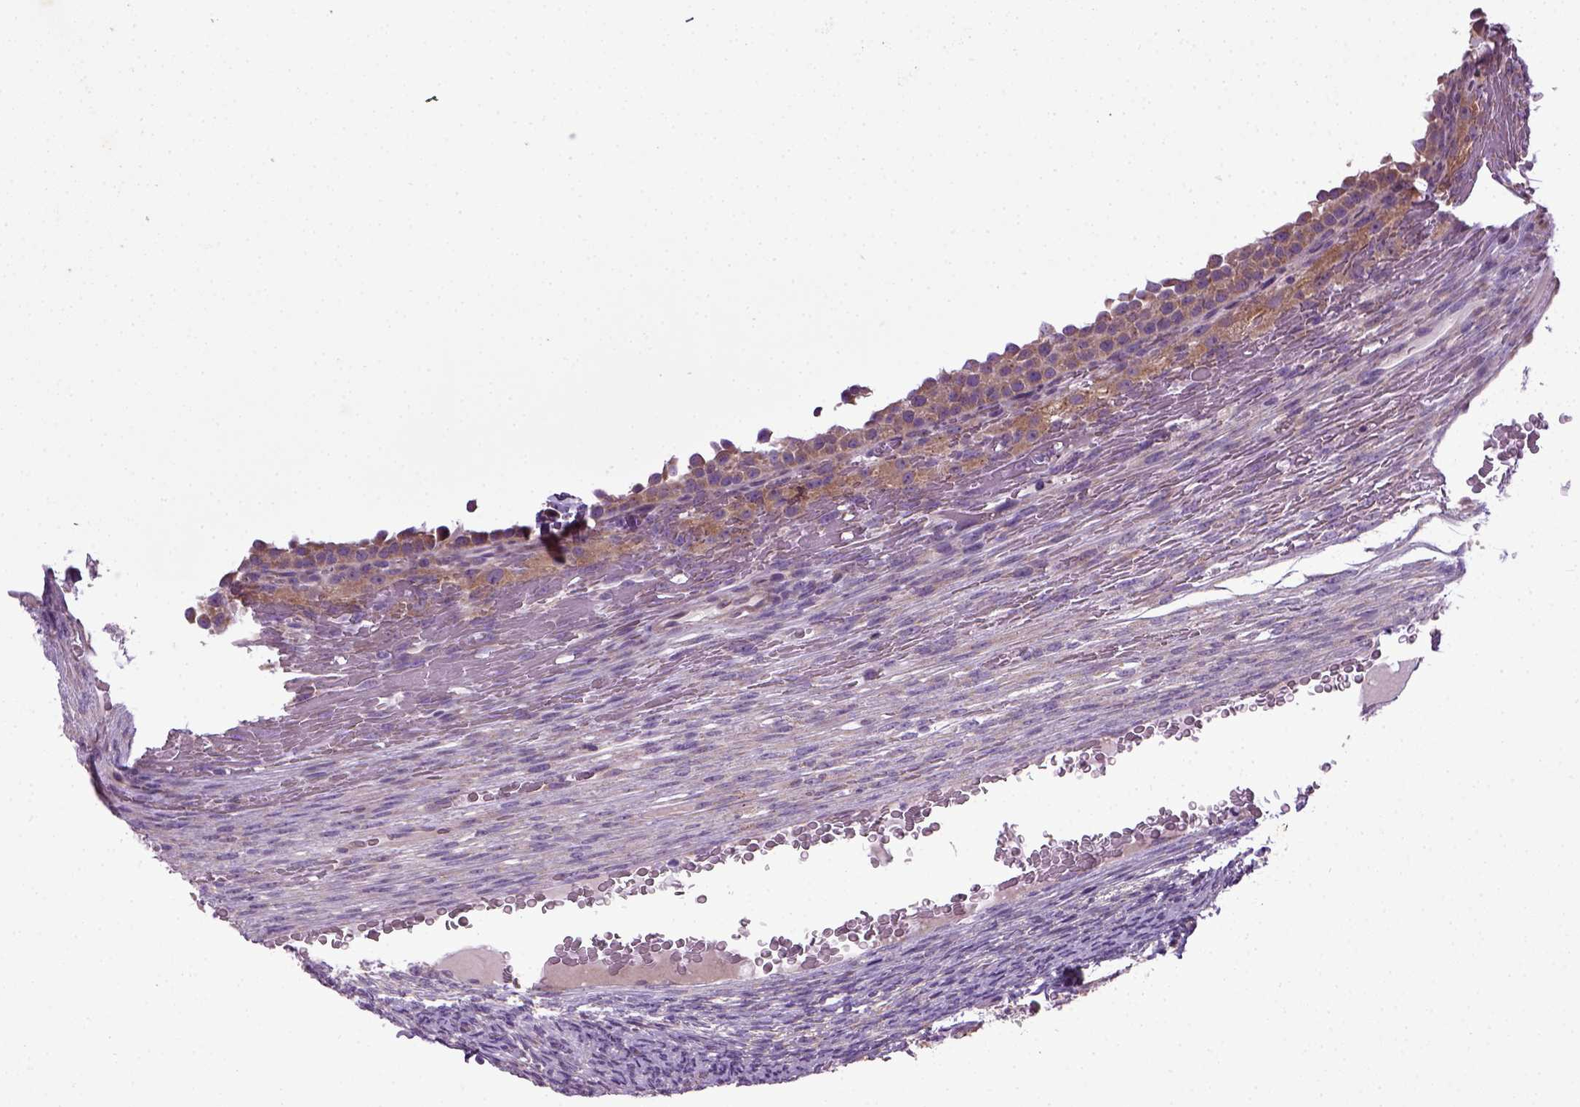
{"staining": {"intensity": "negative", "quantity": "none", "location": "none"}, "tissue": "ovary", "cell_type": "Follicle cells", "image_type": "normal", "snomed": [{"axis": "morphology", "description": "Normal tissue, NOS"}, {"axis": "topography", "description": "Ovary"}], "caption": "An image of ovary stained for a protein reveals no brown staining in follicle cells.", "gene": "TPRG1", "patient": {"sex": "female", "age": 34}}